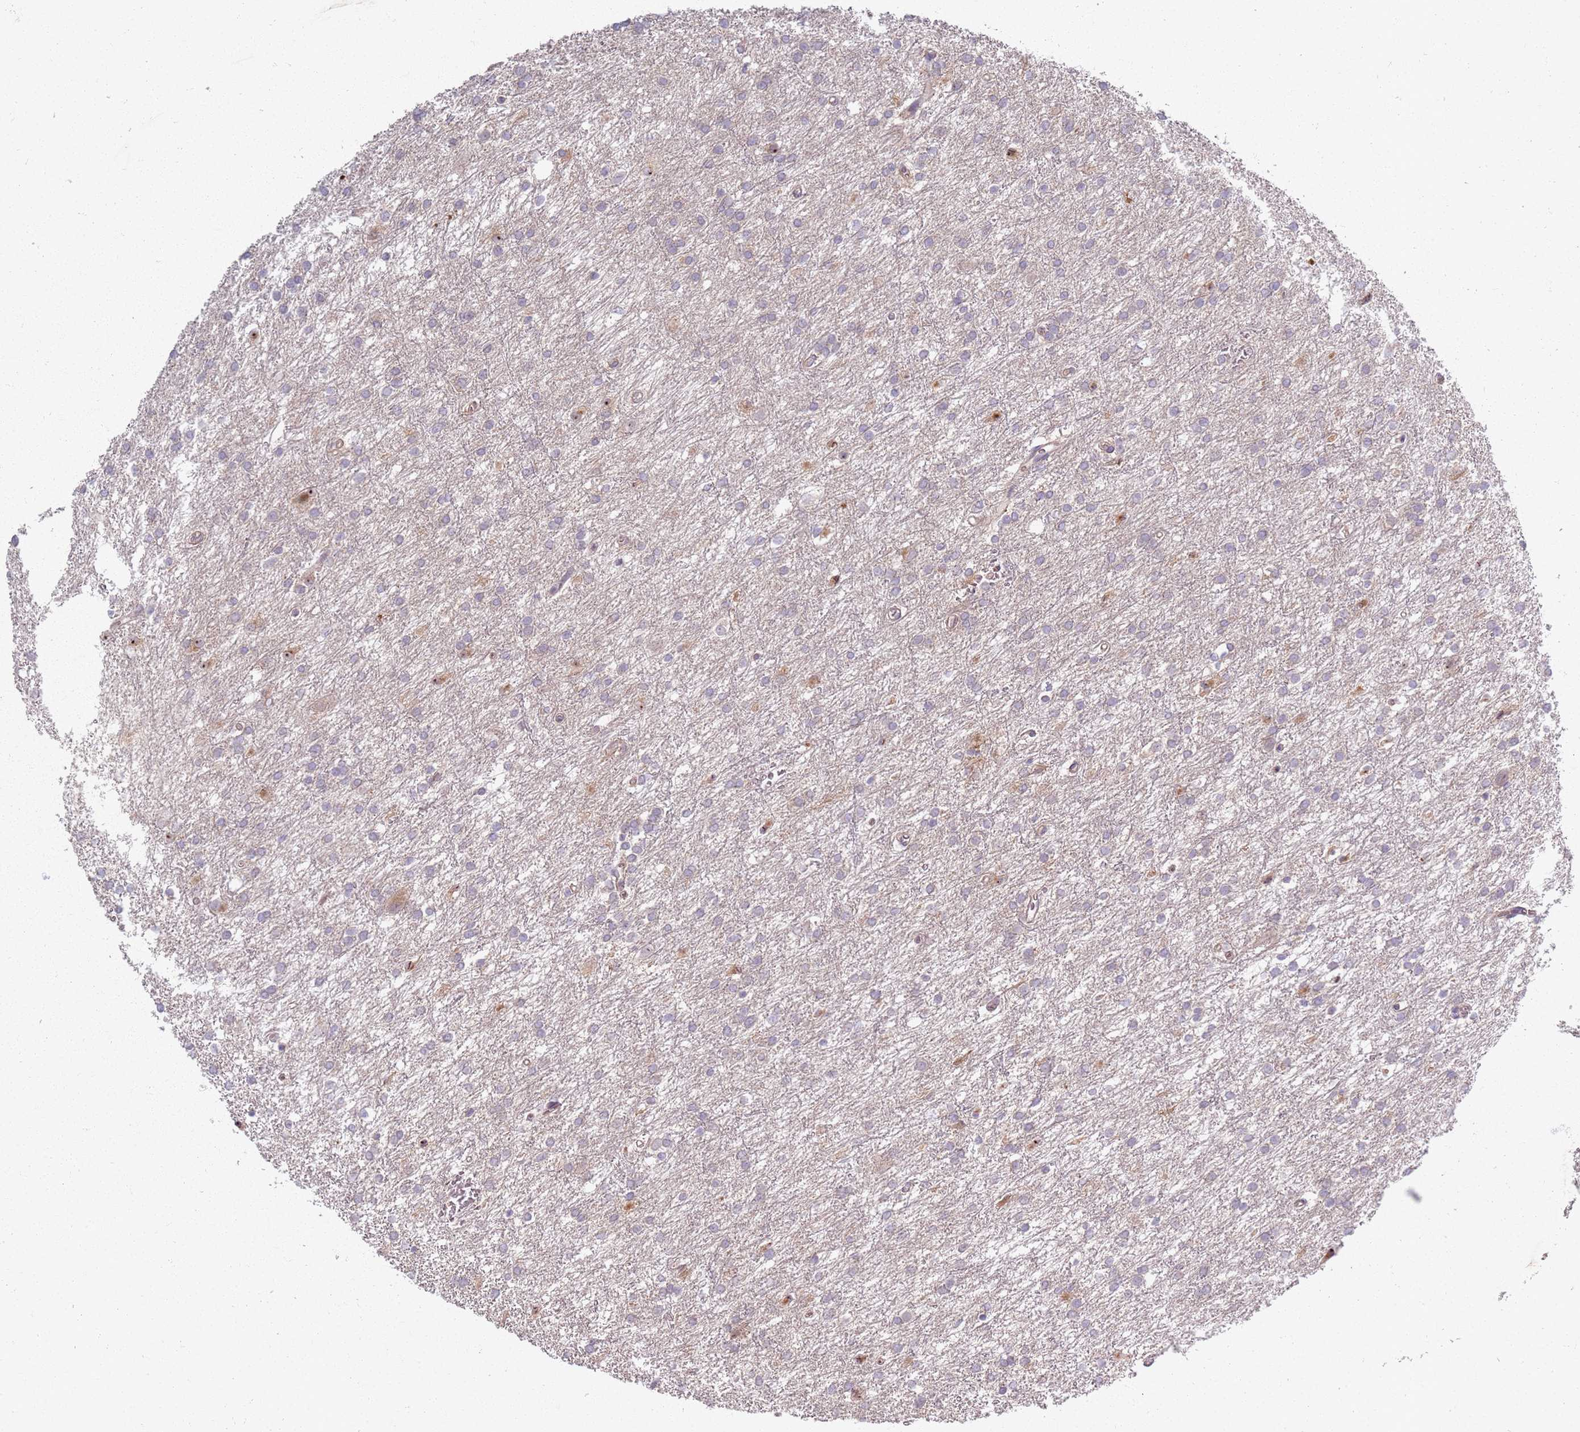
{"staining": {"intensity": "negative", "quantity": "none", "location": "none"}, "tissue": "glioma", "cell_type": "Tumor cells", "image_type": "cancer", "snomed": [{"axis": "morphology", "description": "Glioma, malignant, High grade"}, {"axis": "topography", "description": "Brain"}], "caption": "DAB immunohistochemical staining of human glioma exhibits no significant expression in tumor cells. (Stains: DAB immunohistochemistry with hematoxylin counter stain, Microscopy: brightfield microscopy at high magnification).", "gene": "ZDHHC2", "patient": {"sex": "female", "age": 50}}